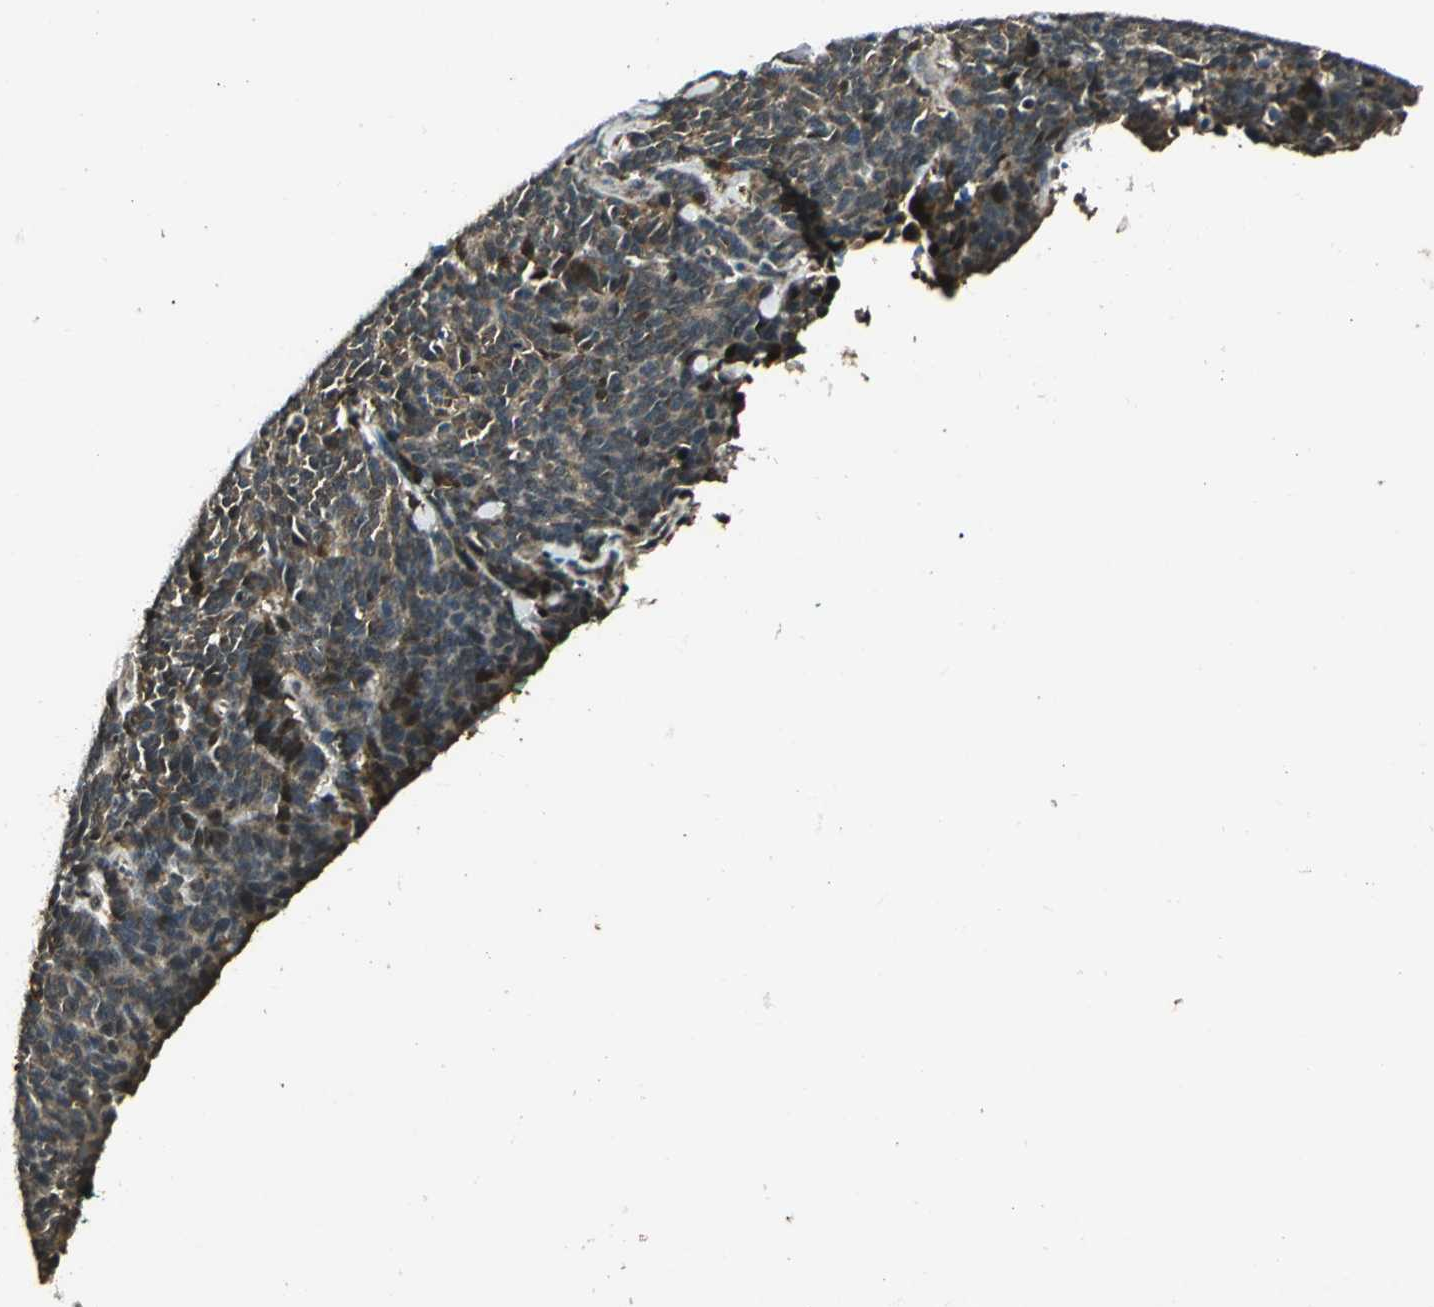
{"staining": {"intensity": "strong", "quantity": ">75%", "location": "cytoplasmic/membranous,nuclear"}, "tissue": "lung cancer", "cell_type": "Tumor cells", "image_type": "cancer", "snomed": [{"axis": "morphology", "description": "Neoplasm, malignant, NOS"}, {"axis": "topography", "description": "Lung"}], "caption": "IHC histopathology image of human lung neoplasm (malignant) stained for a protein (brown), which demonstrates high levels of strong cytoplasmic/membranous and nuclear positivity in about >75% of tumor cells.", "gene": "PPP1R13L", "patient": {"sex": "female", "age": 58}}